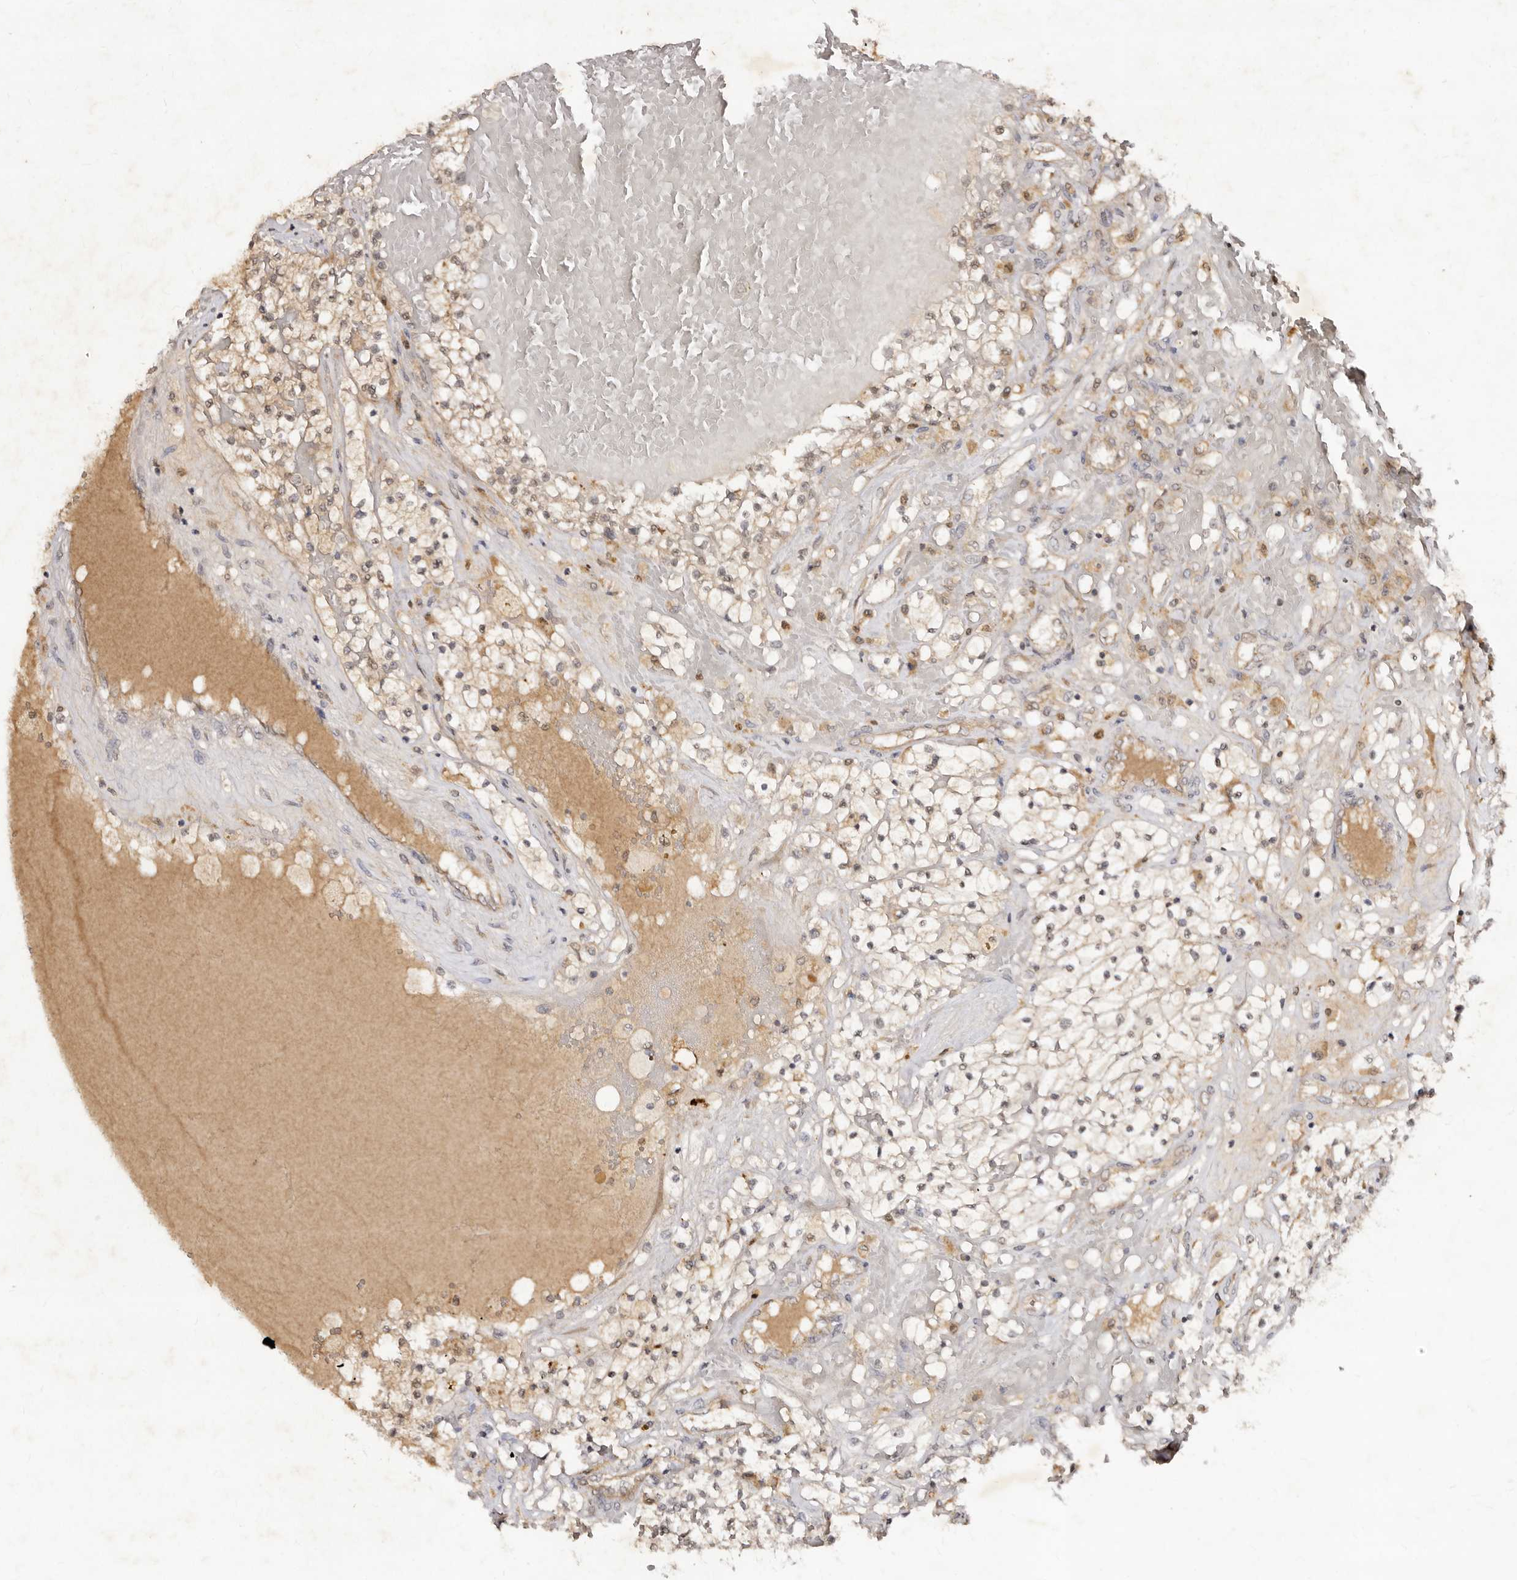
{"staining": {"intensity": "weak", "quantity": "25%-75%", "location": "cytoplasmic/membranous"}, "tissue": "renal cancer", "cell_type": "Tumor cells", "image_type": "cancer", "snomed": [{"axis": "morphology", "description": "Normal tissue, NOS"}, {"axis": "morphology", "description": "Adenocarcinoma, NOS"}, {"axis": "topography", "description": "Kidney"}], "caption": "Immunohistochemistry of renal cancer exhibits low levels of weak cytoplasmic/membranous positivity in about 25%-75% of tumor cells.", "gene": "LCORL", "patient": {"sex": "male", "age": 68}}